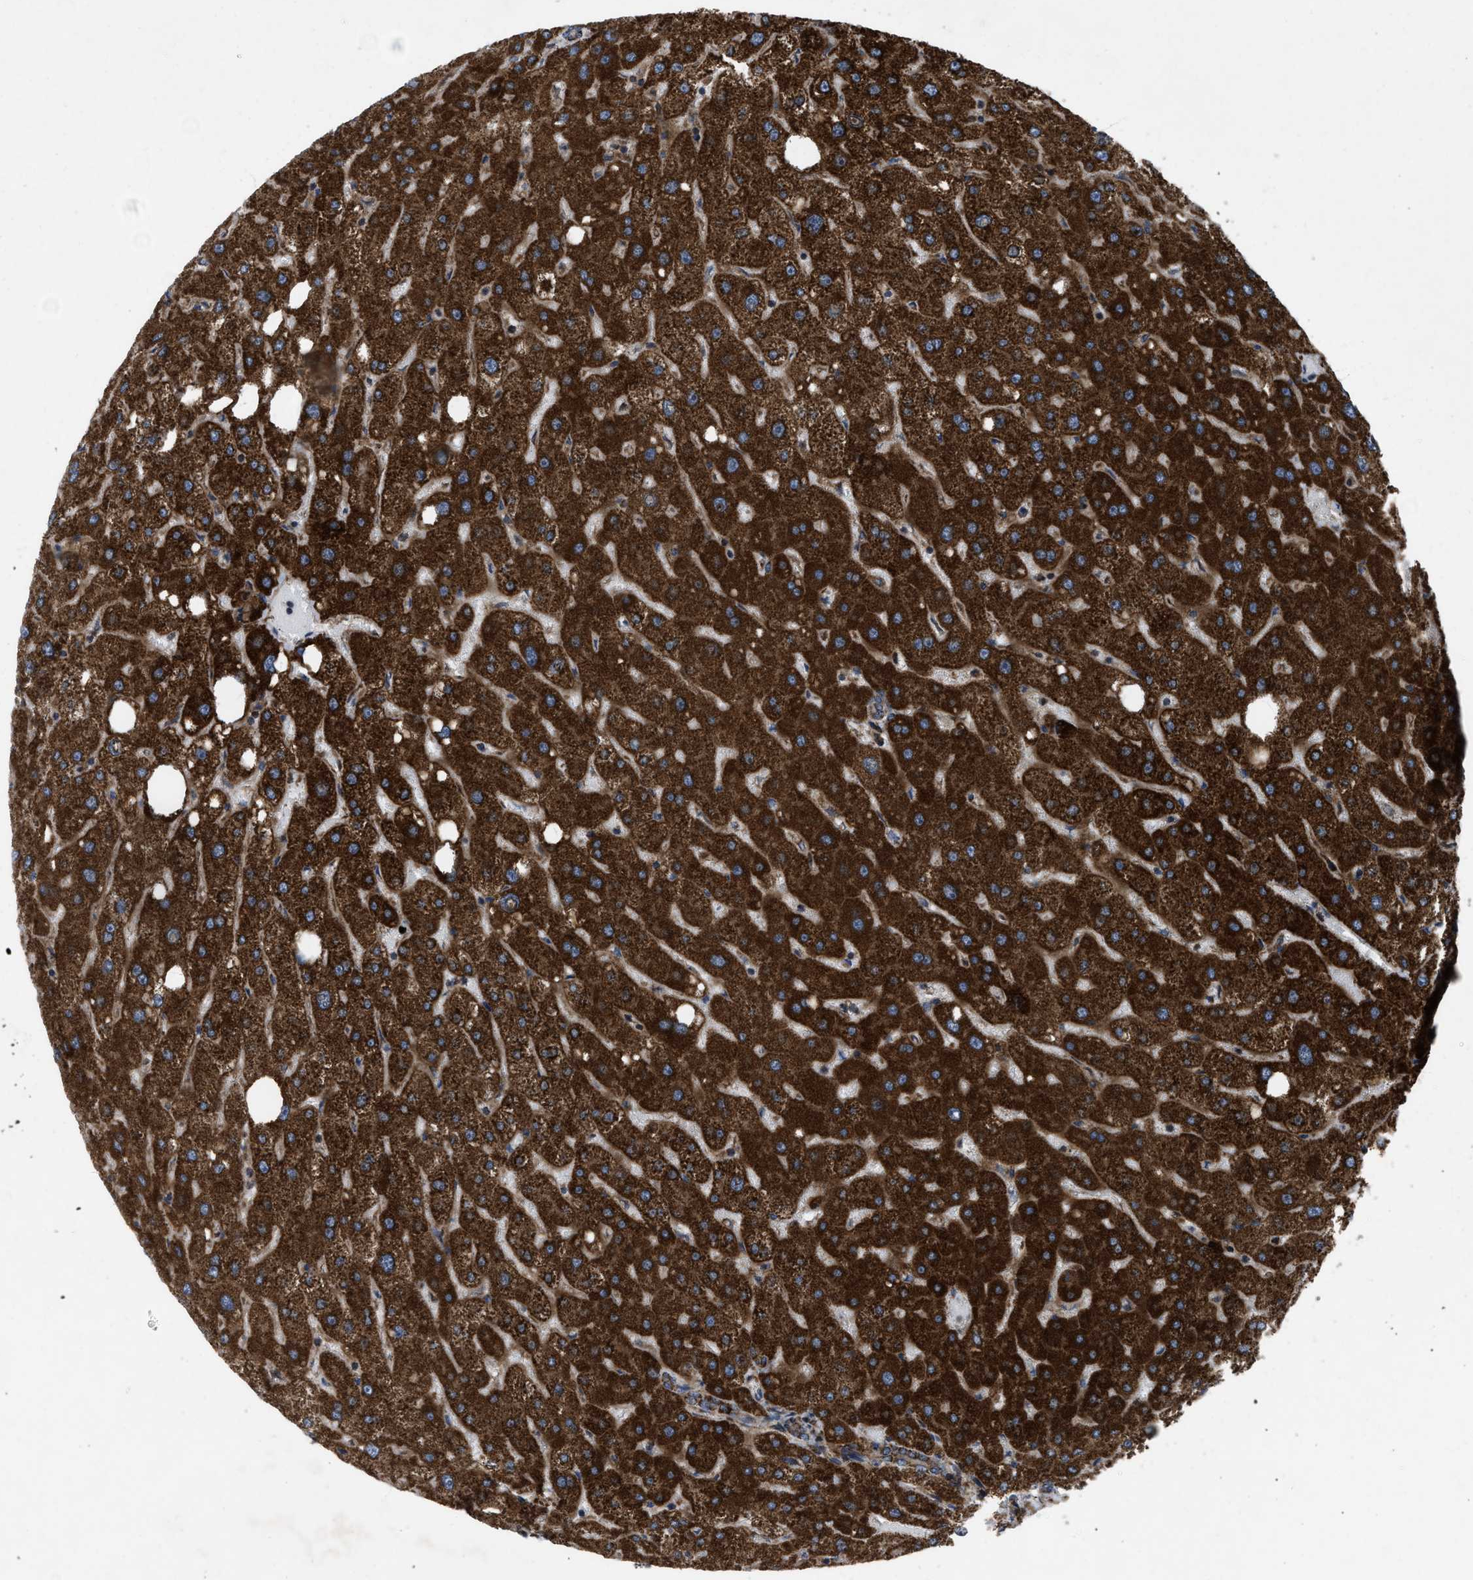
{"staining": {"intensity": "moderate", "quantity": ">75%", "location": "cytoplasmic/membranous"}, "tissue": "liver", "cell_type": "Cholangiocytes", "image_type": "normal", "snomed": [{"axis": "morphology", "description": "Normal tissue, NOS"}, {"axis": "topography", "description": "Liver"}], "caption": "Immunohistochemical staining of unremarkable liver shows moderate cytoplasmic/membranous protein staining in about >75% of cholangiocytes. Nuclei are stained in blue.", "gene": "PER3", "patient": {"sex": "male", "age": 73}}